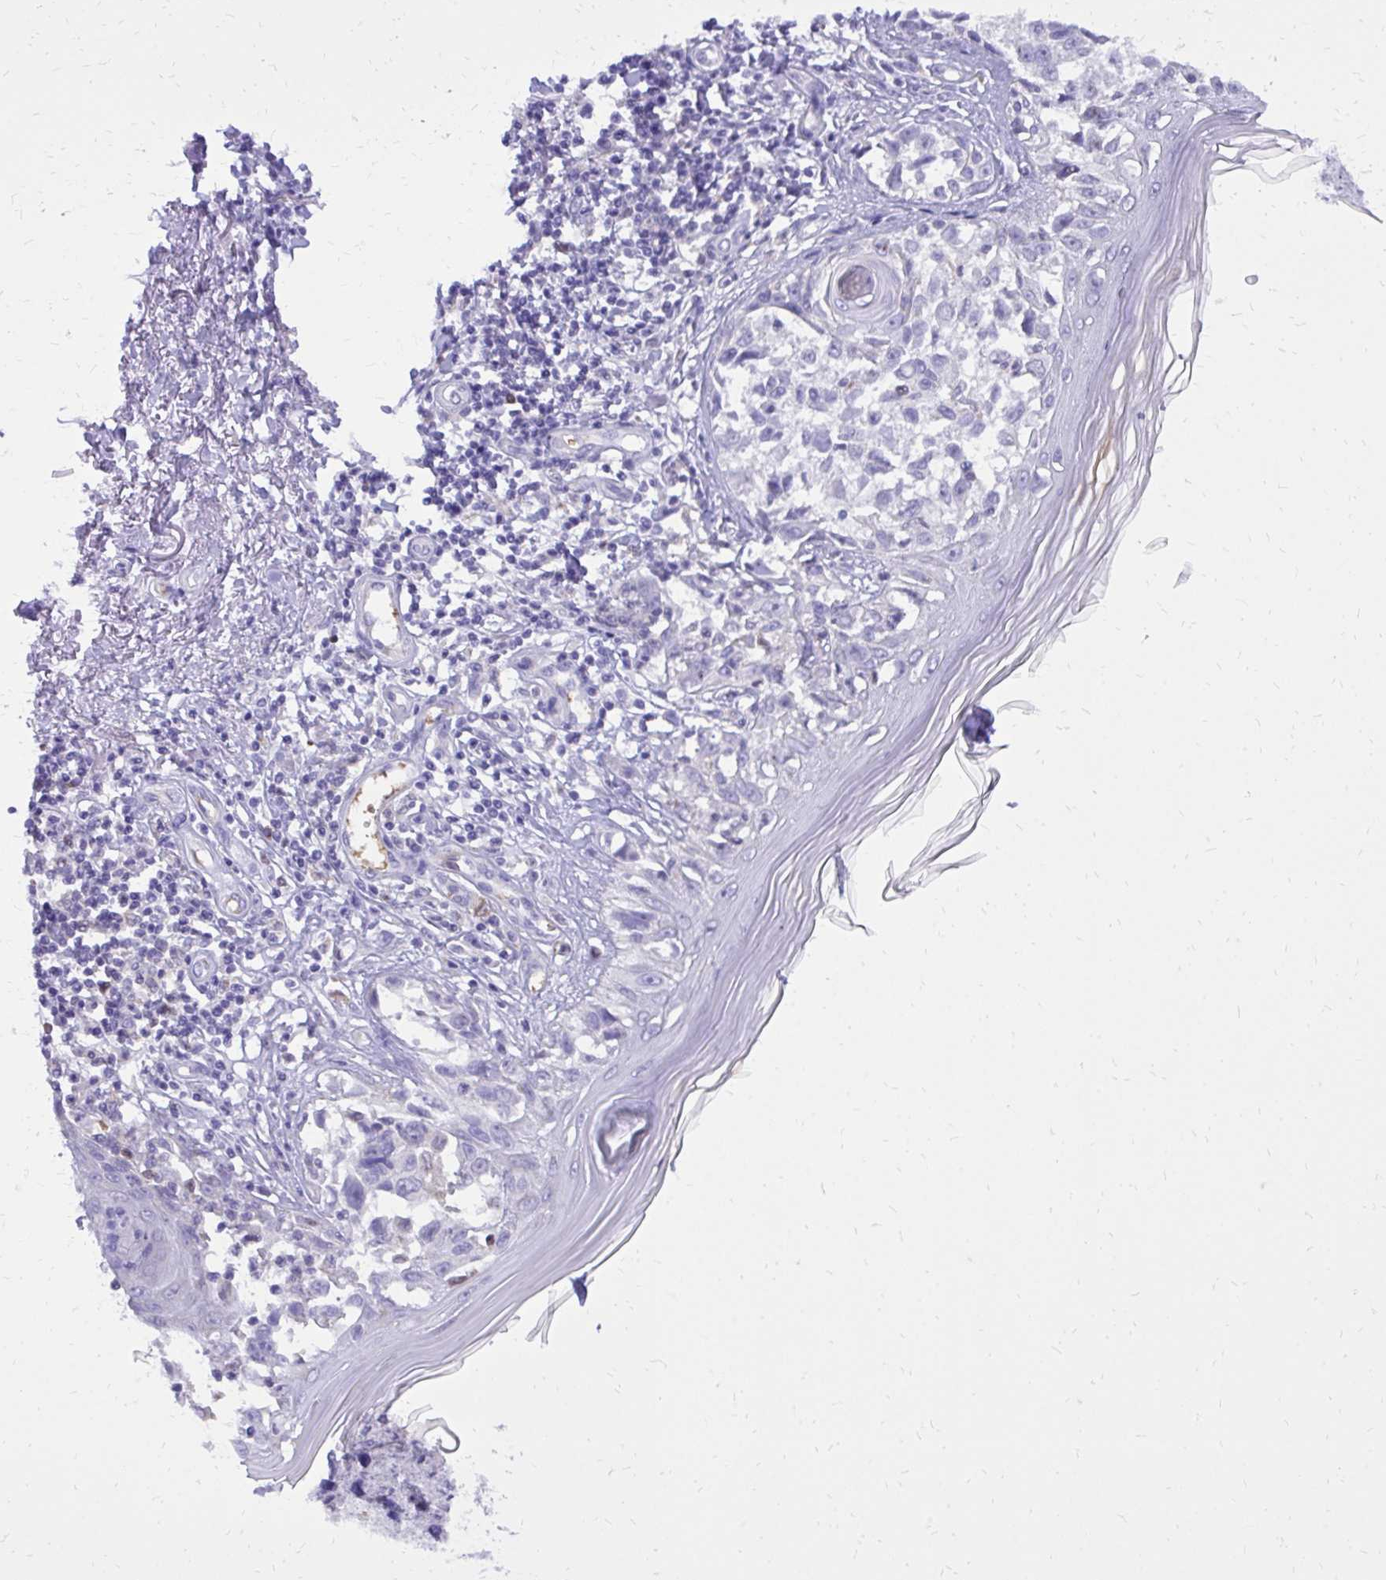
{"staining": {"intensity": "negative", "quantity": "none", "location": "none"}, "tissue": "melanoma", "cell_type": "Tumor cells", "image_type": "cancer", "snomed": [{"axis": "morphology", "description": "Malignant melanoma, NOS"}, {"axis": "topography", "description": "Skin"}], "caption": "DAB immunohistochemical staining of human malignant melanoma shows no significant positivity in tumor cells. Brightfield microscopy of IHC stained with DAB (brown) and hematoxylin (blue), captured at high magnification.", "gene": "CAT", "patient": {"sex": "male", "age": 73}}